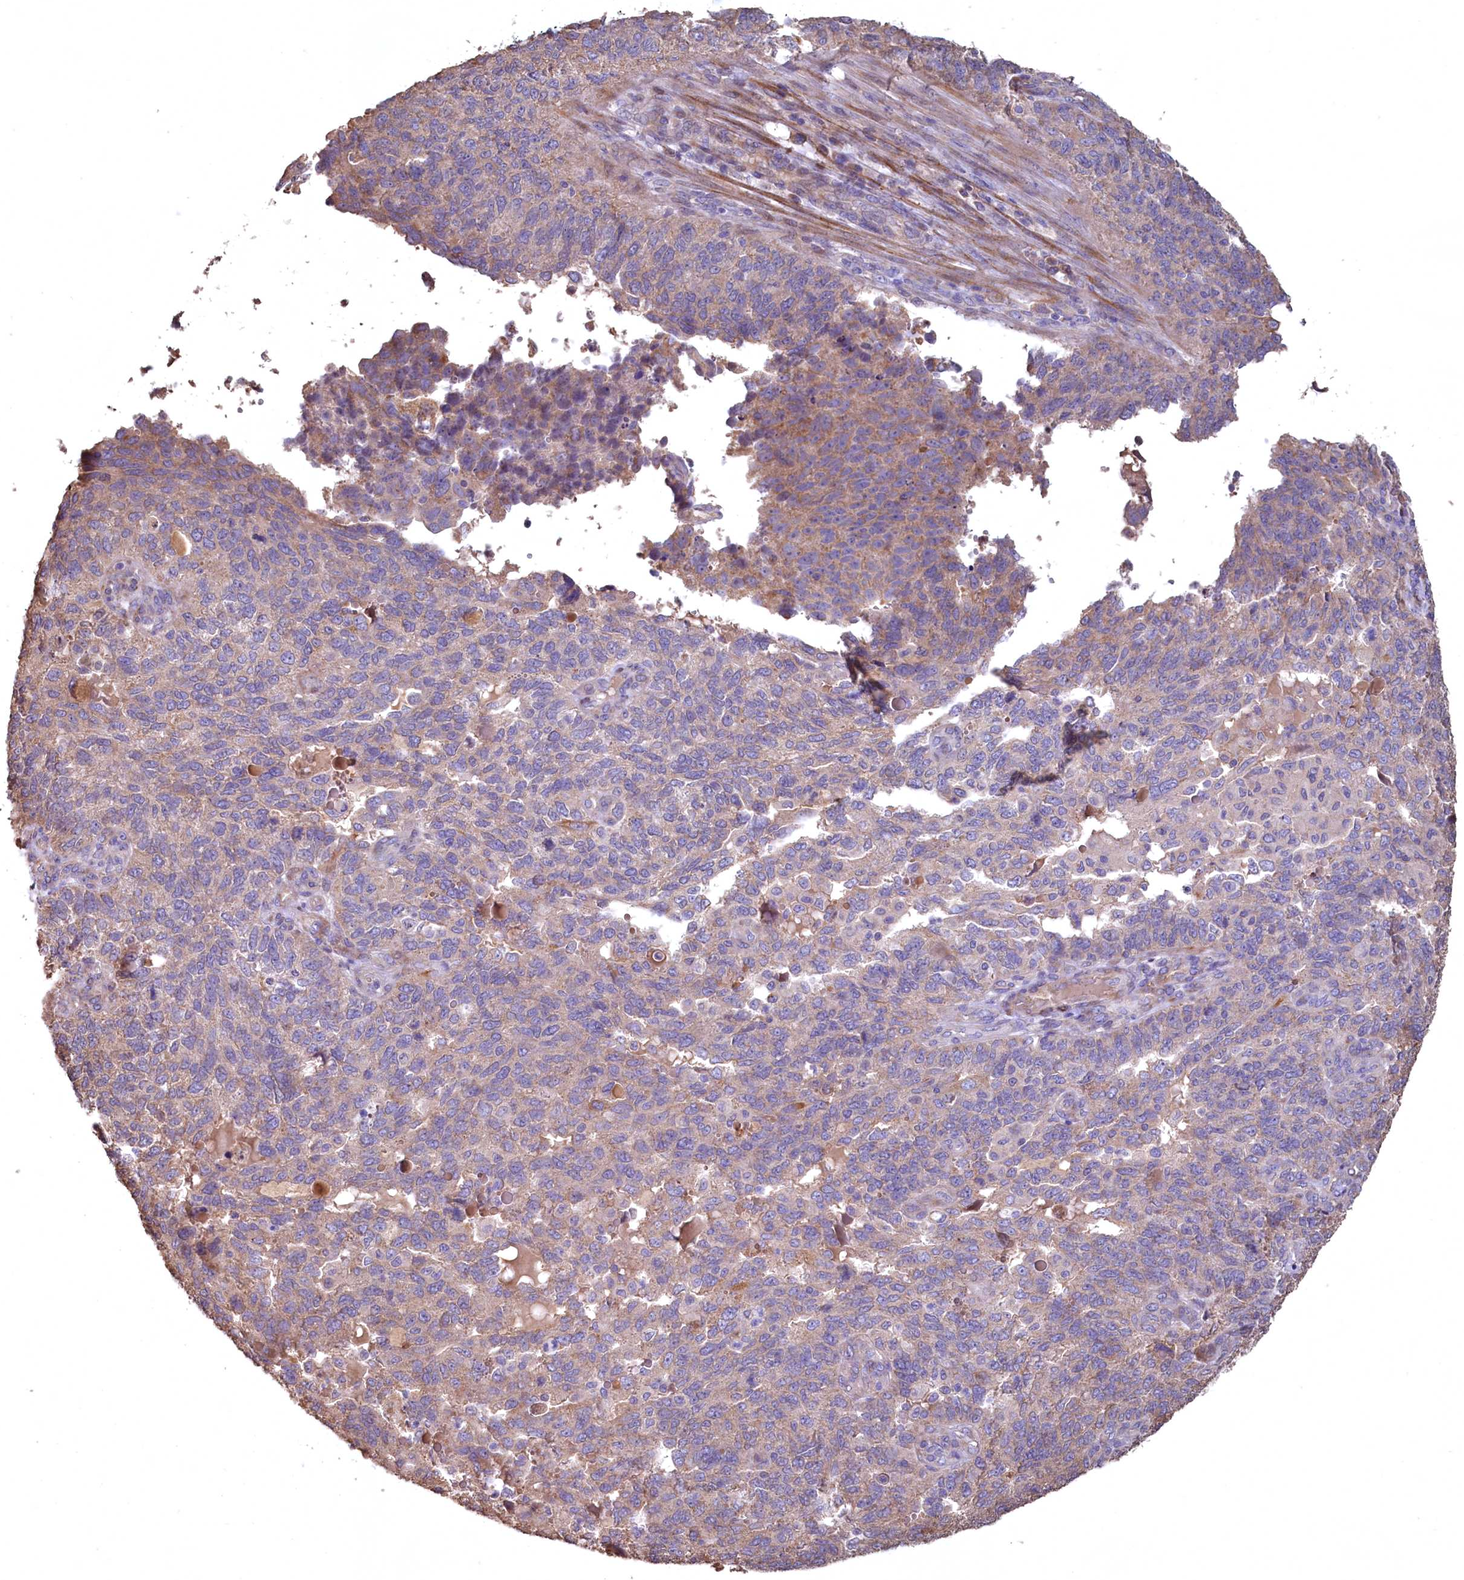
{"staining": {"intensity": "weak", "quantity": "<25%", "location": "cytoplasmic/membranous"}, "tissue": "endometrial cancer", "cell_type": "Tumor cells", "image_type": "cancer", "snomed": [{"axis": "morphology", "description": "Adenocarcinoma, NOS"}, {"axis": "topography", "description": "Endometrium"}], "caption": "Micrograph shows no protein positivity in tumor cells of endometrial cancer (adenocarcinoma) tissue. (DAB (3,3'-diaminobenzidine) immunohistochemistry, high magnification).", "gene": "FUNDC1", "patient": {"sex": "female", "age": 66}}